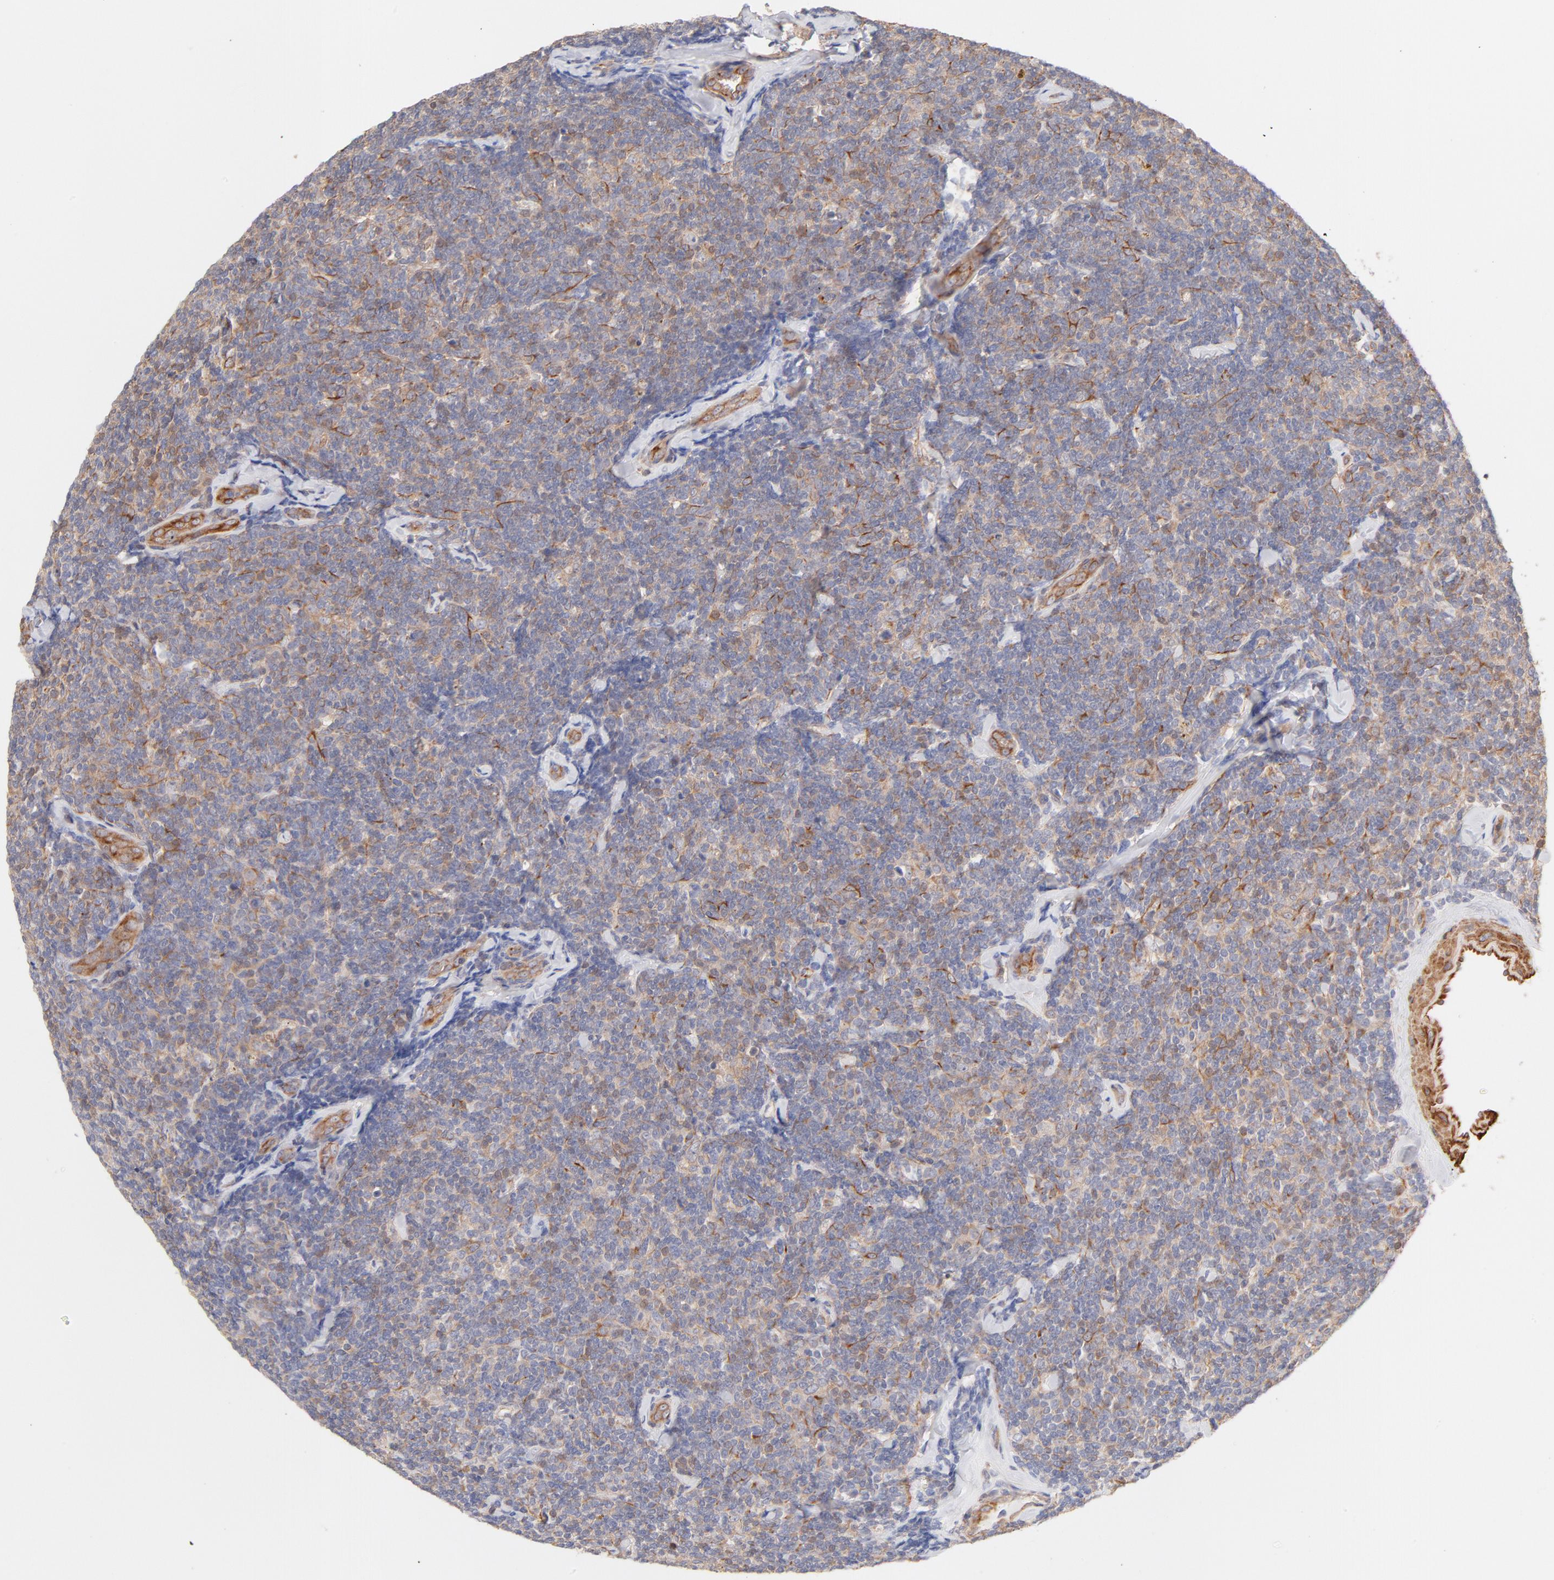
{"staining": {"intensity": "weak", "quantity": ">75%", "location": "cytoplasmic/membranous"}, "tissue": "lymphoma", "cell_type": "Tumor cells", "image_type": "cancer", "snomed": [{"axis": "morphology", "description": "Malignant lymphoma, non-Hodgkin's type, Low grade"}, {"axis": "topography", "description": "Lymph node"}], "caption": "High-power microscopy captured an IHC photomicrograph of malignant lymphoma, non-Hodgkin's type (low-grade), revealing weak cytoplasmic/membranous staining in about >75% of tumor cells.", "gene": "LDLRAP1", "patient": {"sex": "female", "age": 56}}